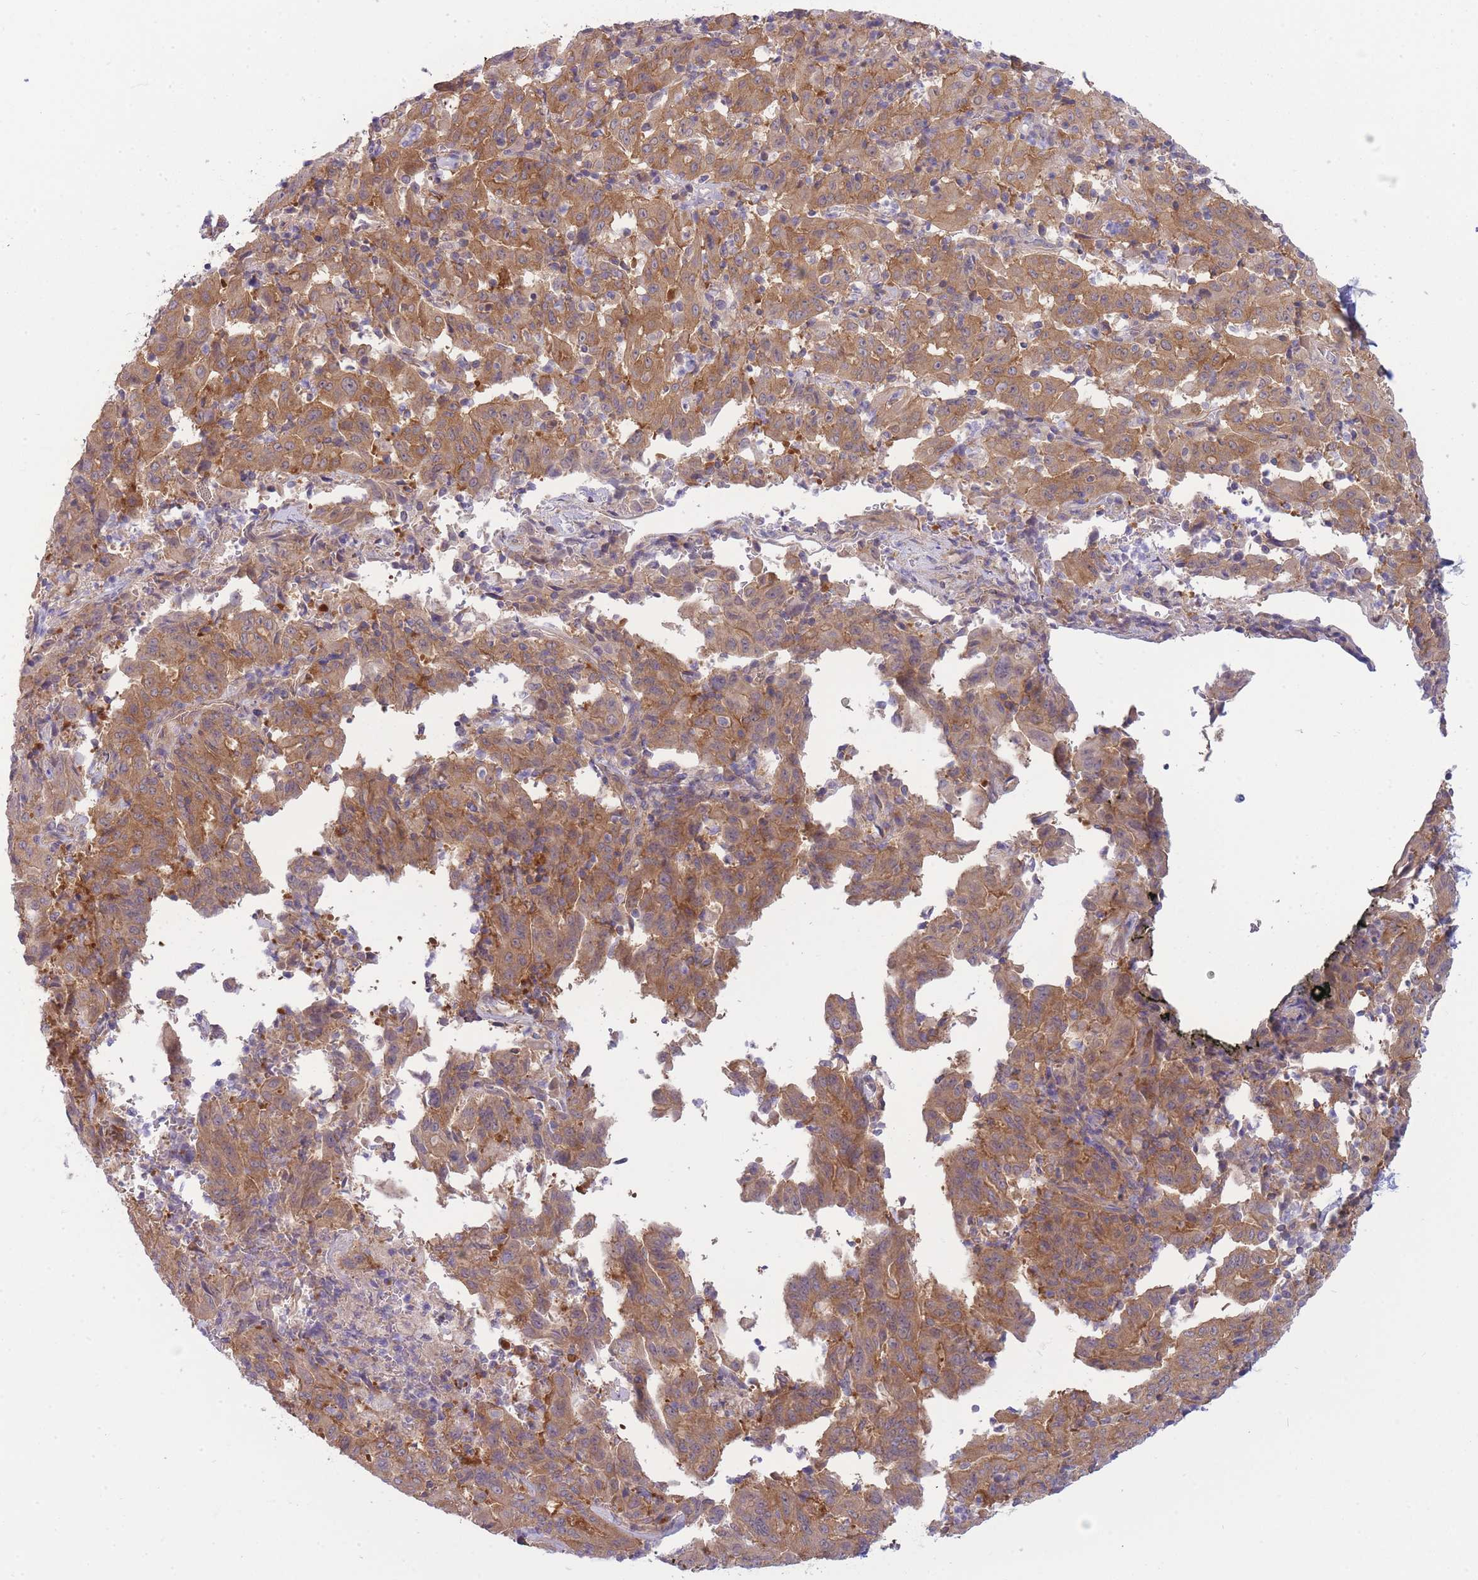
{"staining": {"intensity": "moderate", "quantity": ">75%", "location": "cytoplasmic/membranous"}, "tissue": "pancreatic cancer", "cell_type": "Tumor cells", "image_type": "cancer", "snomed": [{"axis": "morphology", "description": "Adenocarcinoma, NOS"}, {"axis": "topography", "description": "Pancreas"}], "caption": "A brown stain highlights moderate cytoplasmic/membranous staining of a protein in human pancreatic cancer (adenocarcinoma) tumor cells.", "gene": "PFDN6", "patient": {"sex": "male", "age": 63}}